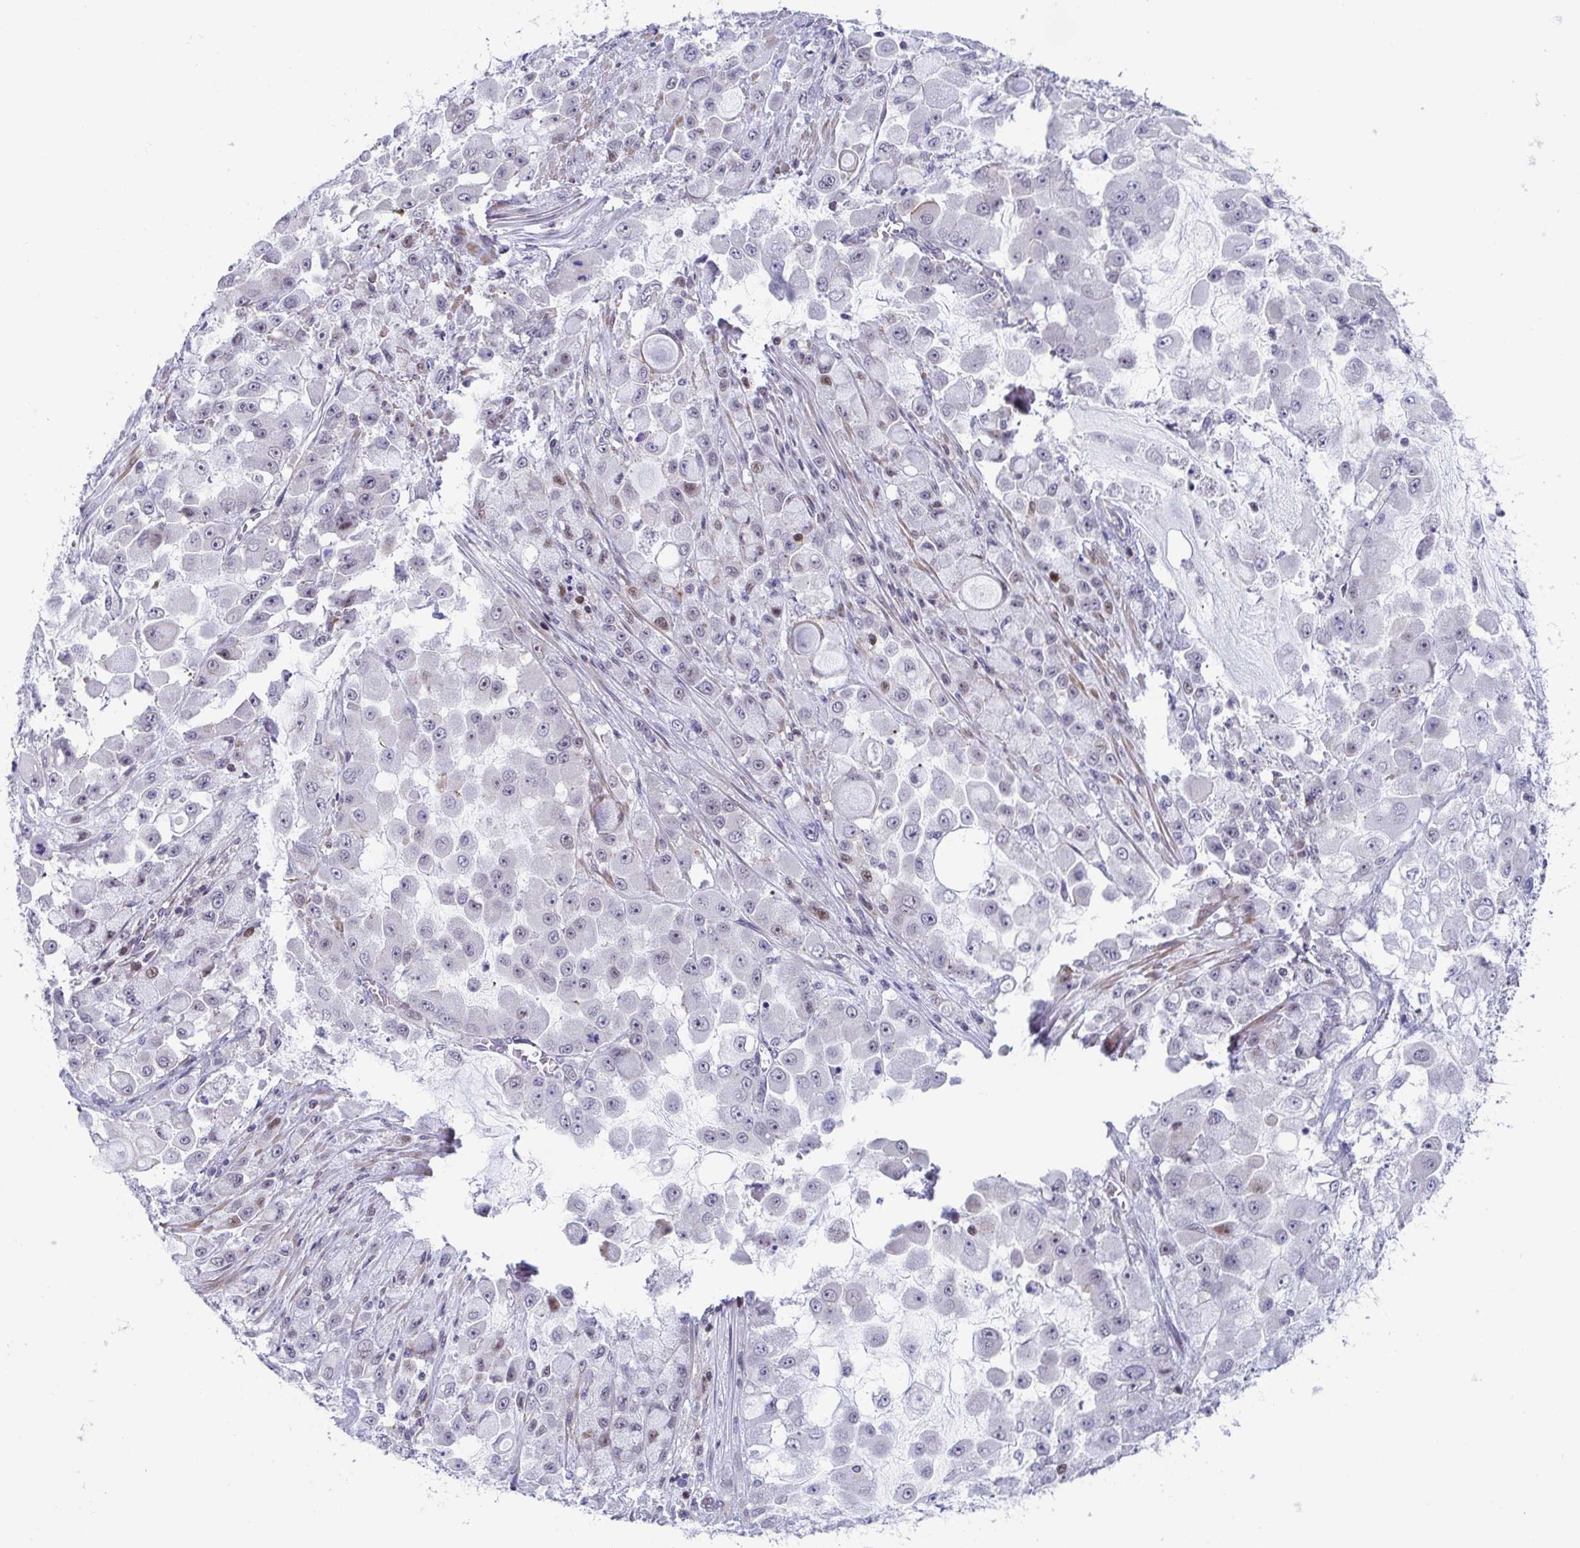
{"staining": {"intensity": "negative", "quantity": "none", "location": "none"}, "tissue": "stomach cancer", "cell_type": "Tumor cells", "image_type": "cancer", "snomed": [{"axis": "morphology", "description": "Adenocarcinoma, NOS"}, {"axis": "topography", "description": "Stomach"}], "caption": "IHC of human stomach adenocarcinoma reveals no expression in tumor cells.", "gene": "WDR72", "patient": {"sex": "female", "age": 76}}